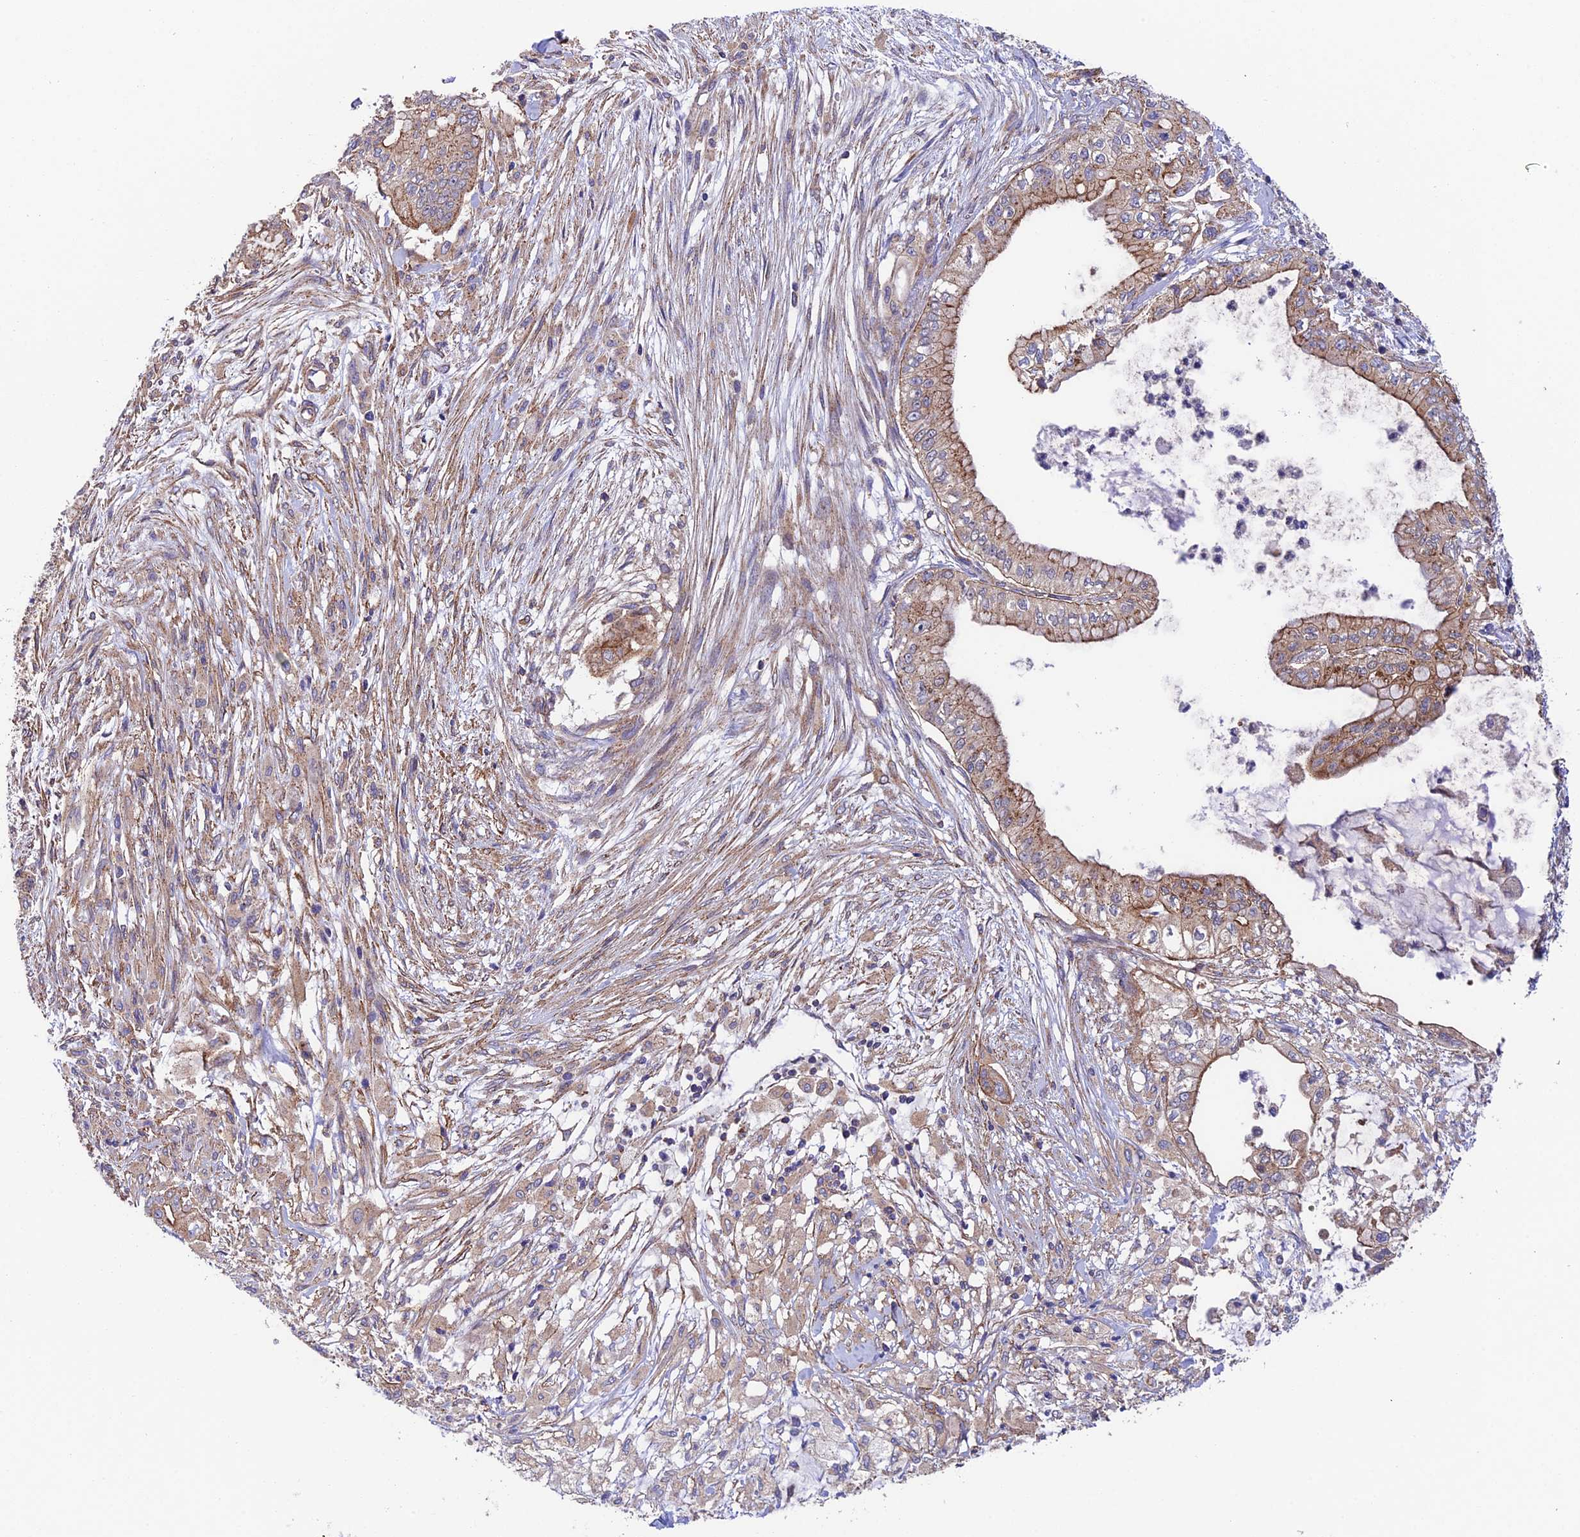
{"staining": {"intensity": "moderate", "quantity": ">75%", "location": "cytoplasmic/membranous"}, "tissue": "pancreatic cancer", "cell_type": "Tumor cells", "image_type": "cancer", "snomed": [{"axis": "morphology", "description": "Adenocarcinoma, NOS"}, {"axis": "topography", "description": "Pancreas"}], "caption": "Protein expression analysis of pancreatic adenocarcinoma displays moderate cytoplasmic/membranous expression in approximately >75% of tumor cells. Using DAB (brown) and hematoxylin (blue) stains, captured at high magnification using brightfield microscopy.", "gene": "QRFP", "patient": {"sex": "male", "age": 46}}